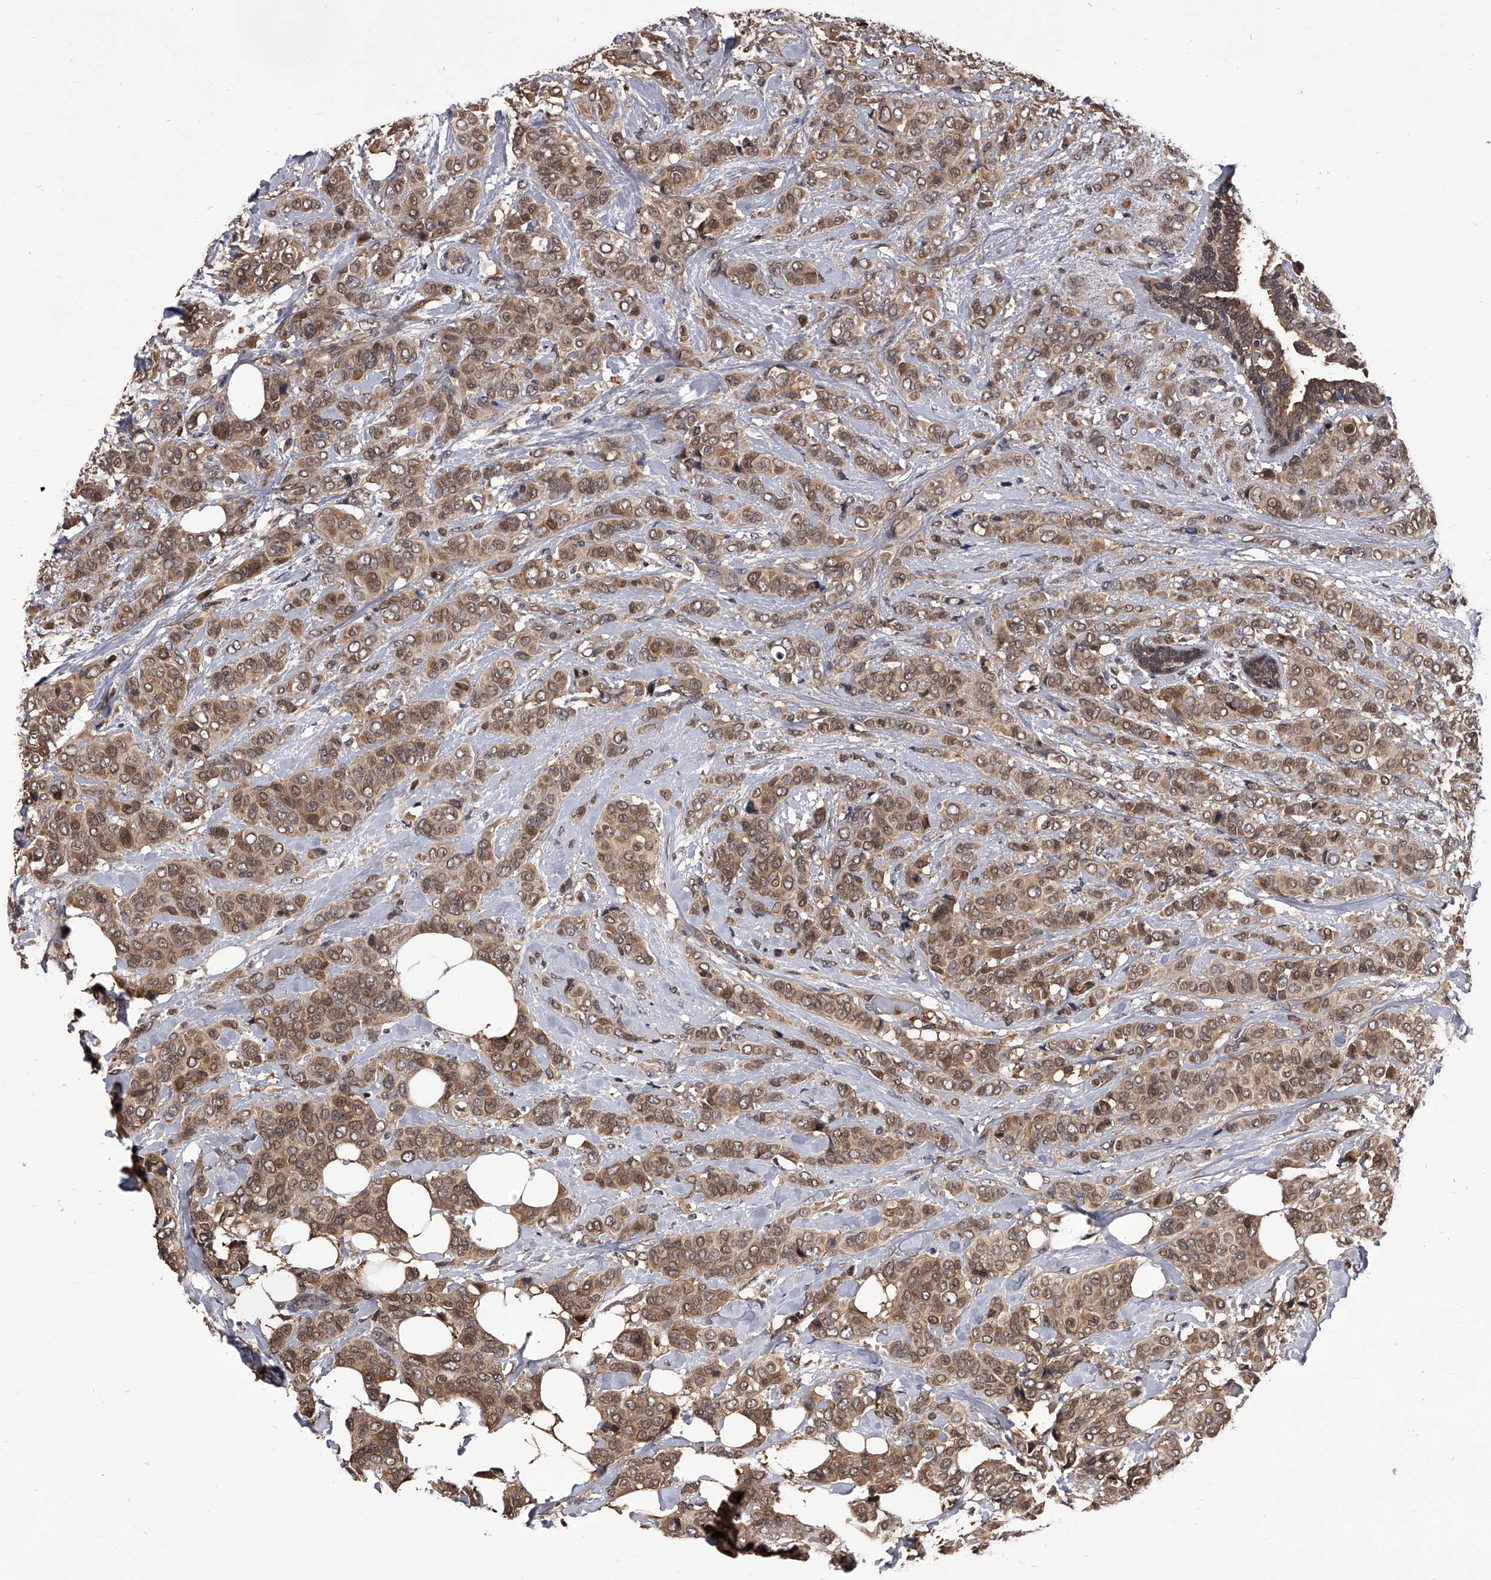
{"staining": {"intensity": "moderate", "quantity": ">75%", "location": "cytoplasmic/membranous,nuclear"}, "tissue": "breast cancer", "cell_type": "Tumor cells", "image_type": "cancer", "snomed": [{"axis": "morphology", "description": "Lobular carcinoma"}, {"axis": "topography", "description": "Breast"}], "caption": "Tumor cells display medium levels of moderate cytoplasmic/membranous and nuclear staining in approximately >75% of cells in lobular carcinoma (breast).", "gene": "SLC18B1", "patient": {"sex": "female", "age": 51}}